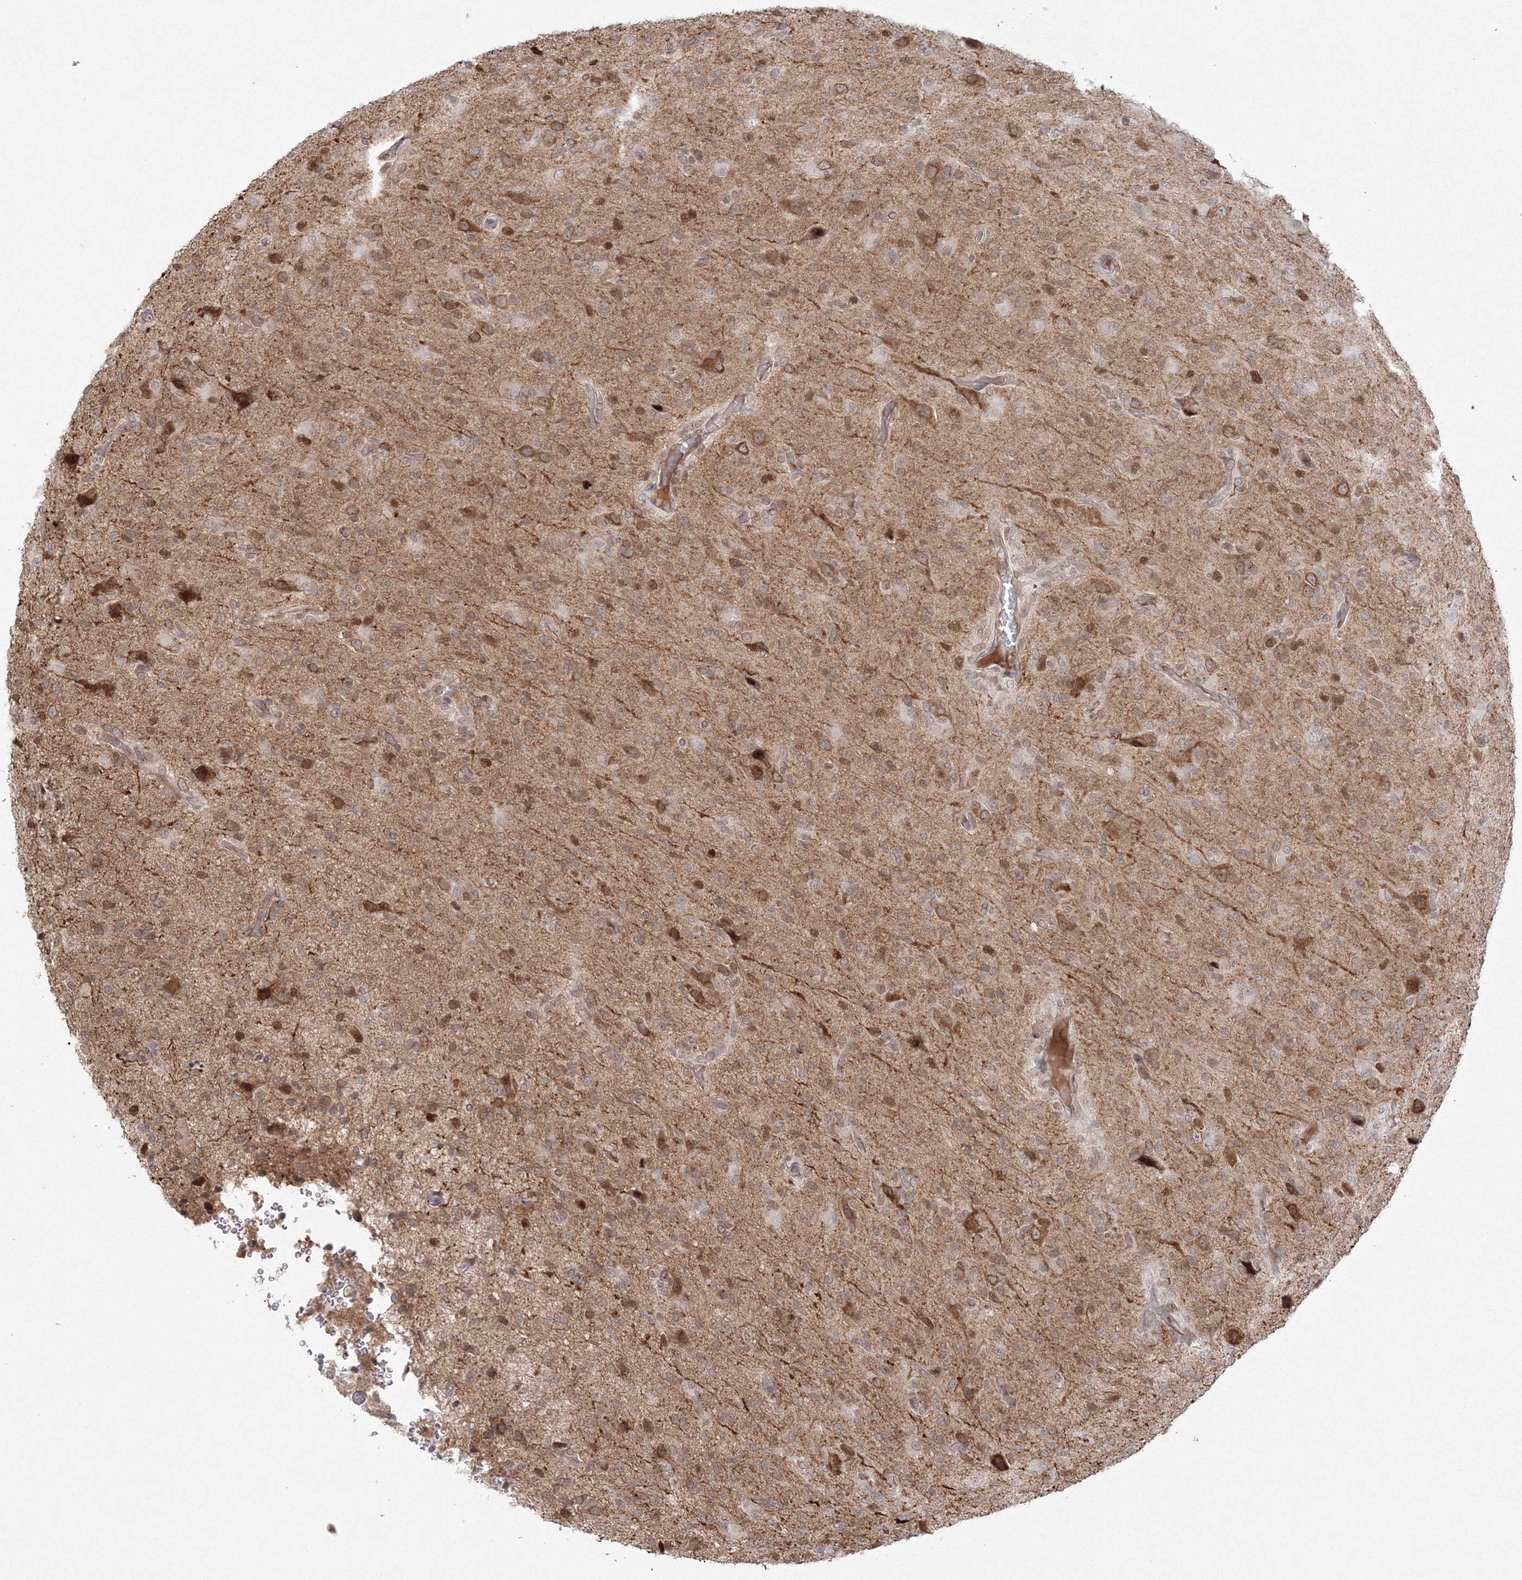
{"staining": {"intensity": "moderate", "quantity": "25%-75%", "location": "cytoplasmic/membranous"}, "tissue": "glioma", "cell_type": "Tumor cells", "image_type": "cancer", "snomed": [{"axis": "morphology", "description": "Glioma, malignant, High grade"}, {"axis": "topography", "description": "Brain"}], "caption": "A high-resolution photomicrograph shows immunohistochemistry staining of glioma, which demonstrates moderate cytoplasmic/membranous positivity in approximately 25%-75% of tumor cells.", "gene": "KIF4A", "patient": {"sex": "female", "age": 57}}